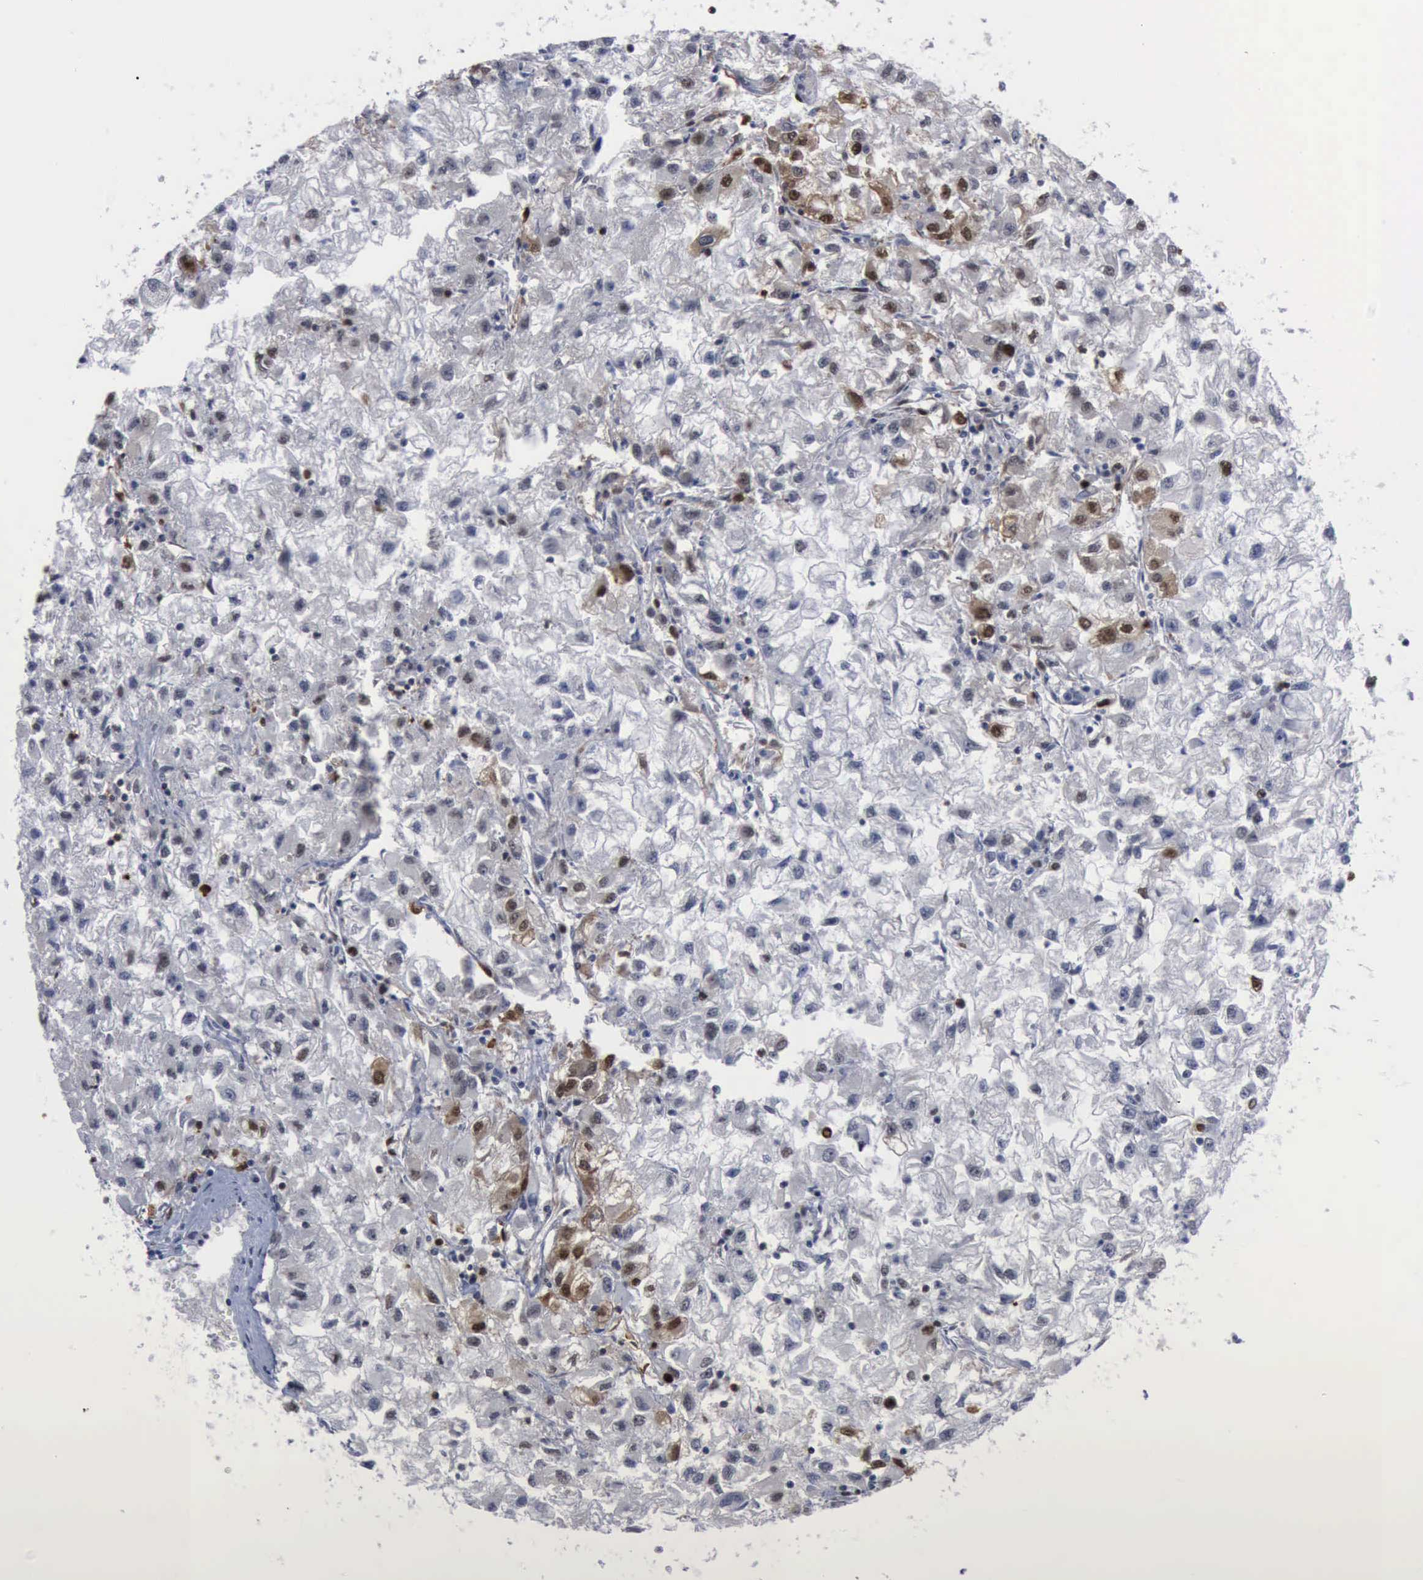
{"staining": {"intensity": "moderate", "quantity": "<25%", "location": "nuclear"}, "tissue": "renal cancer", "cell_type": "Tumor cells", "image_type": "cancer", "snomed": [{"axis": "morphology", "description": "Adenocarcinoma, NOS"}, {"axis": "topography", "description": "Kidney"}], "caption": "Renal cancer (adenocarcinoma) was stained to show a protein in brown. There is low levels of moderate nuclear expression in approximately <25% of tumor cells.", "gene": "PCNA", "patient": {"sex": "male", "age": 59}}